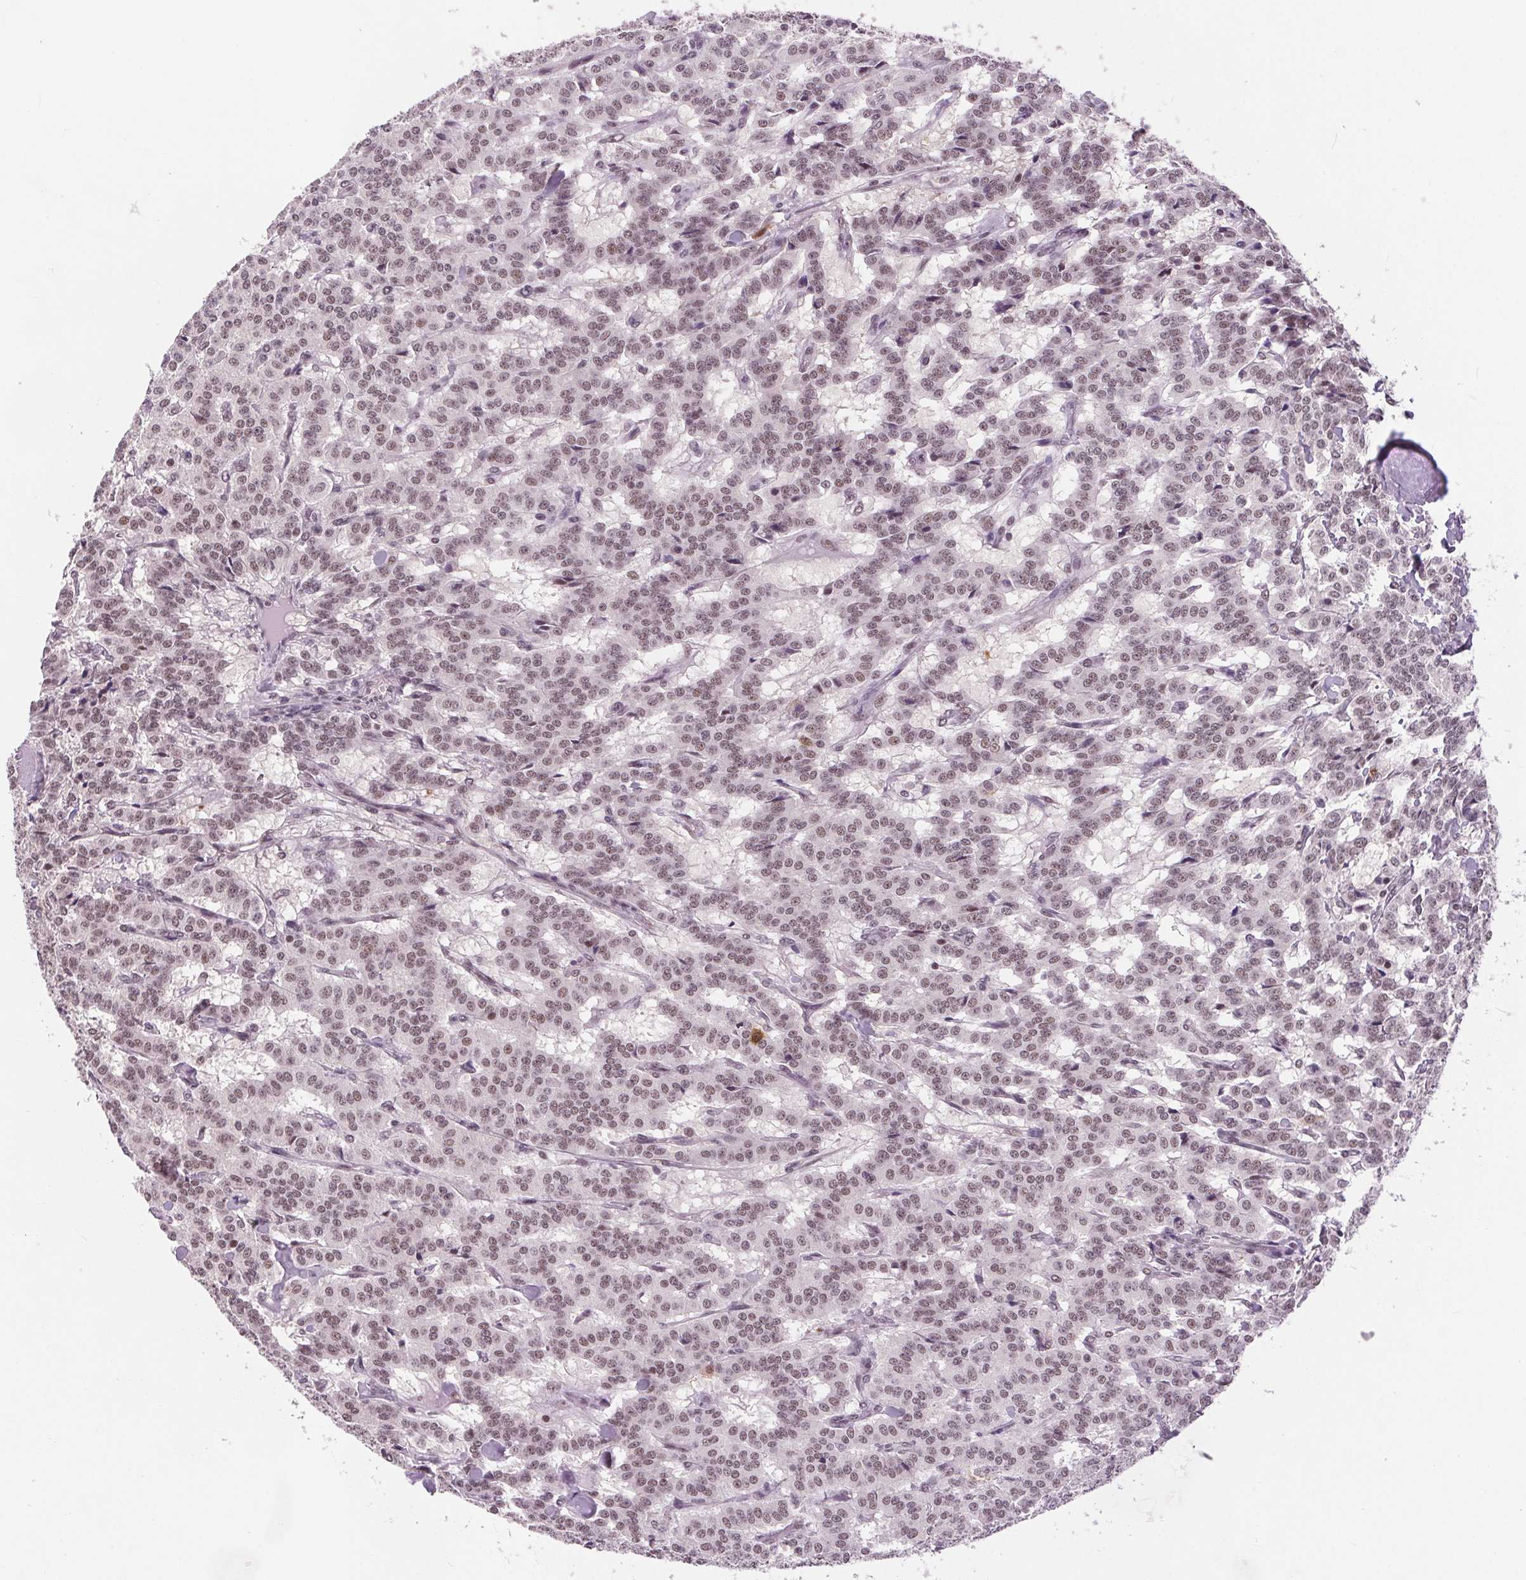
{"staining": {"intensity": "weak", "quantity": ">75%", "location": "nuclear"}, "tissue": "carcinoid", "cell_type": "Tumor cells", "image_type": "cancer", "snomed": [{"axis": "morphology", "description": "Carcinoid, malignant, NOS"}, {"axis": "topography", "description": "Lung"}], "caption": "Human carcinoid (malignant) stained with a protein marker exhibits weak staining in tumor cells.", "gene": "CD2BP2", "patient": {"sex": "female", "age": 46}}